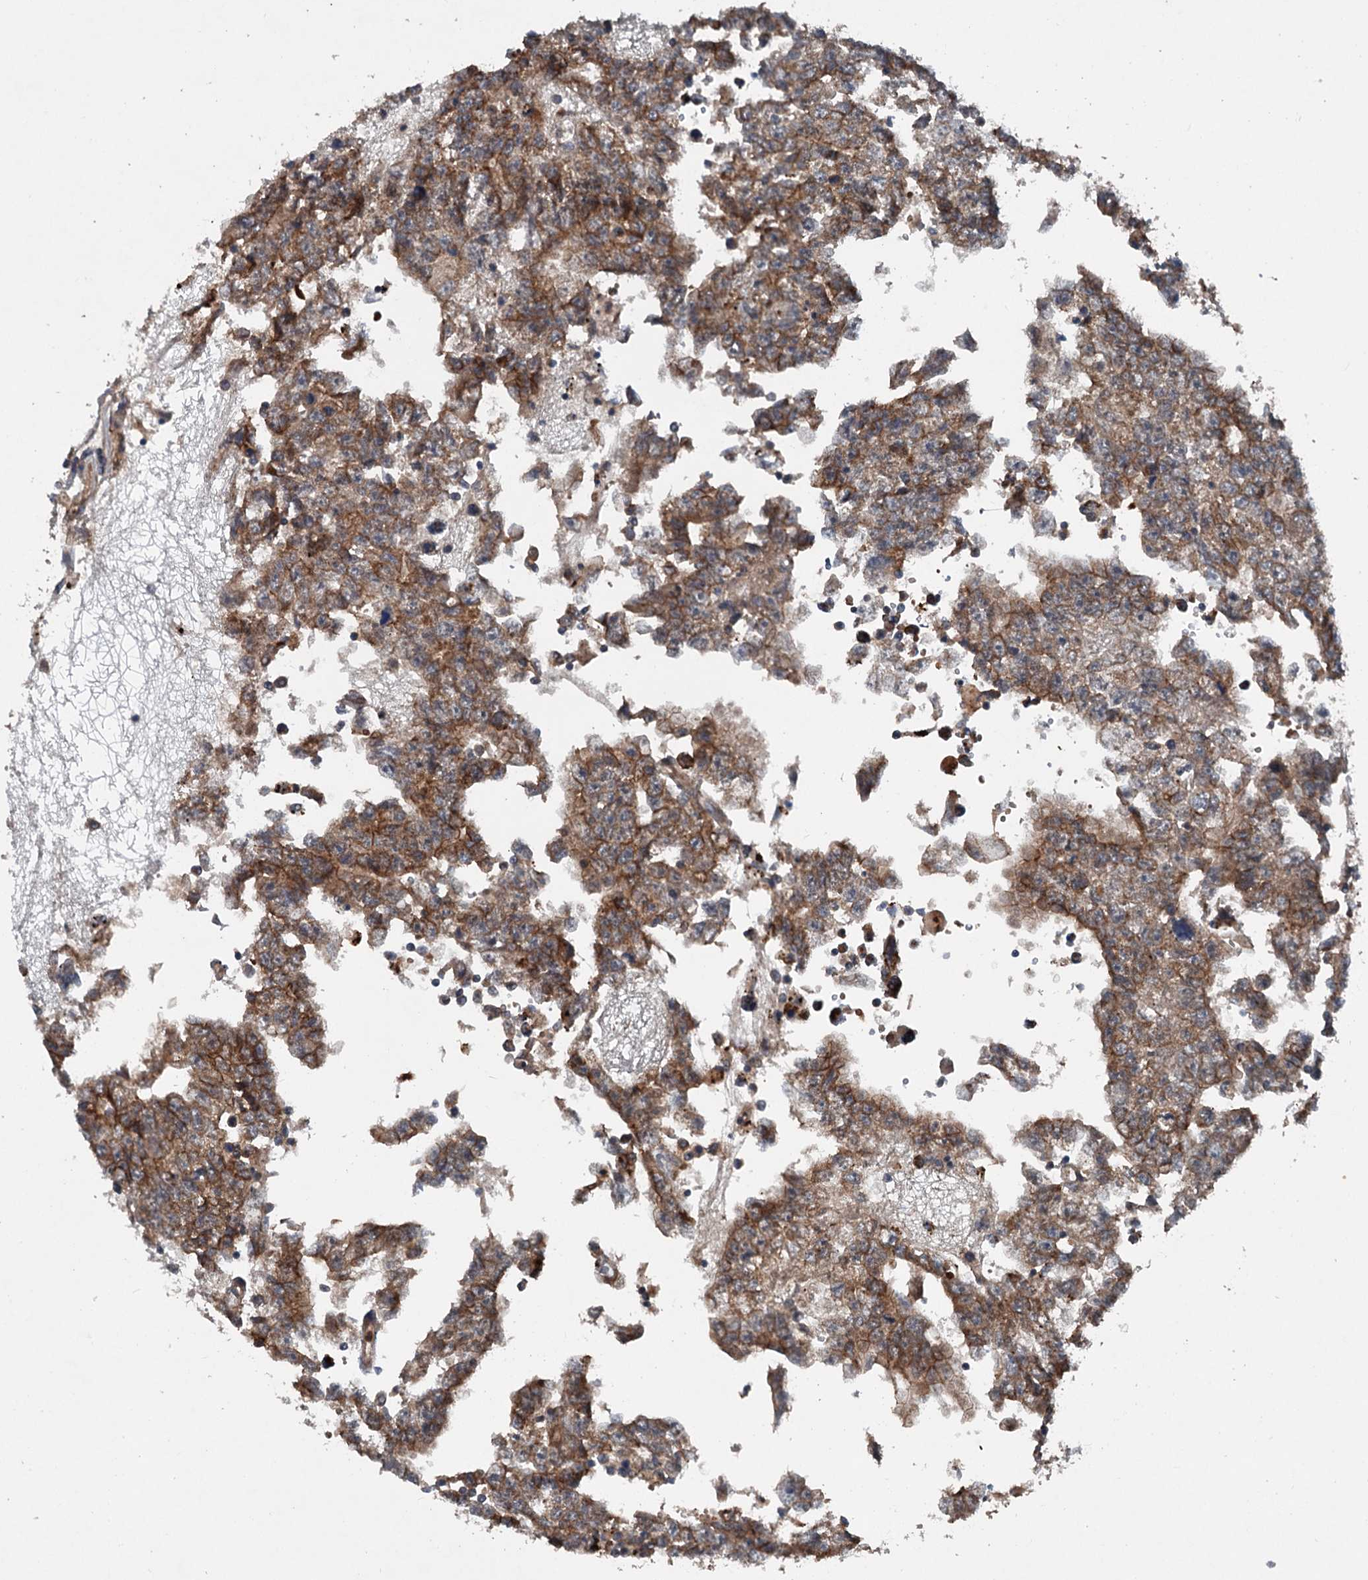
{"staining": {"intensity": "moderate", "quantity": ">75%", "location": "cytoplasmic/membranous"}, "tissue": "testis cancer", "cell_type": "Tumor cells", "image_type": "cancer", "snomed": [{"axis": "morphology", "description": "Carcinoma, Embryonal, NOS"}, {"axis": "topography", "description": "Testis"}], "caption": "An immunohistochemistry photomicrograph of tumor tissue is shown. Protein staining in brown highlights moderate cytoplasmic/membranous positivity in testis cancer (embryonal carcinoma) within tumor cells.", "gene": "N4BP2L2", "patient": {"sex": "male", "age": 25}}